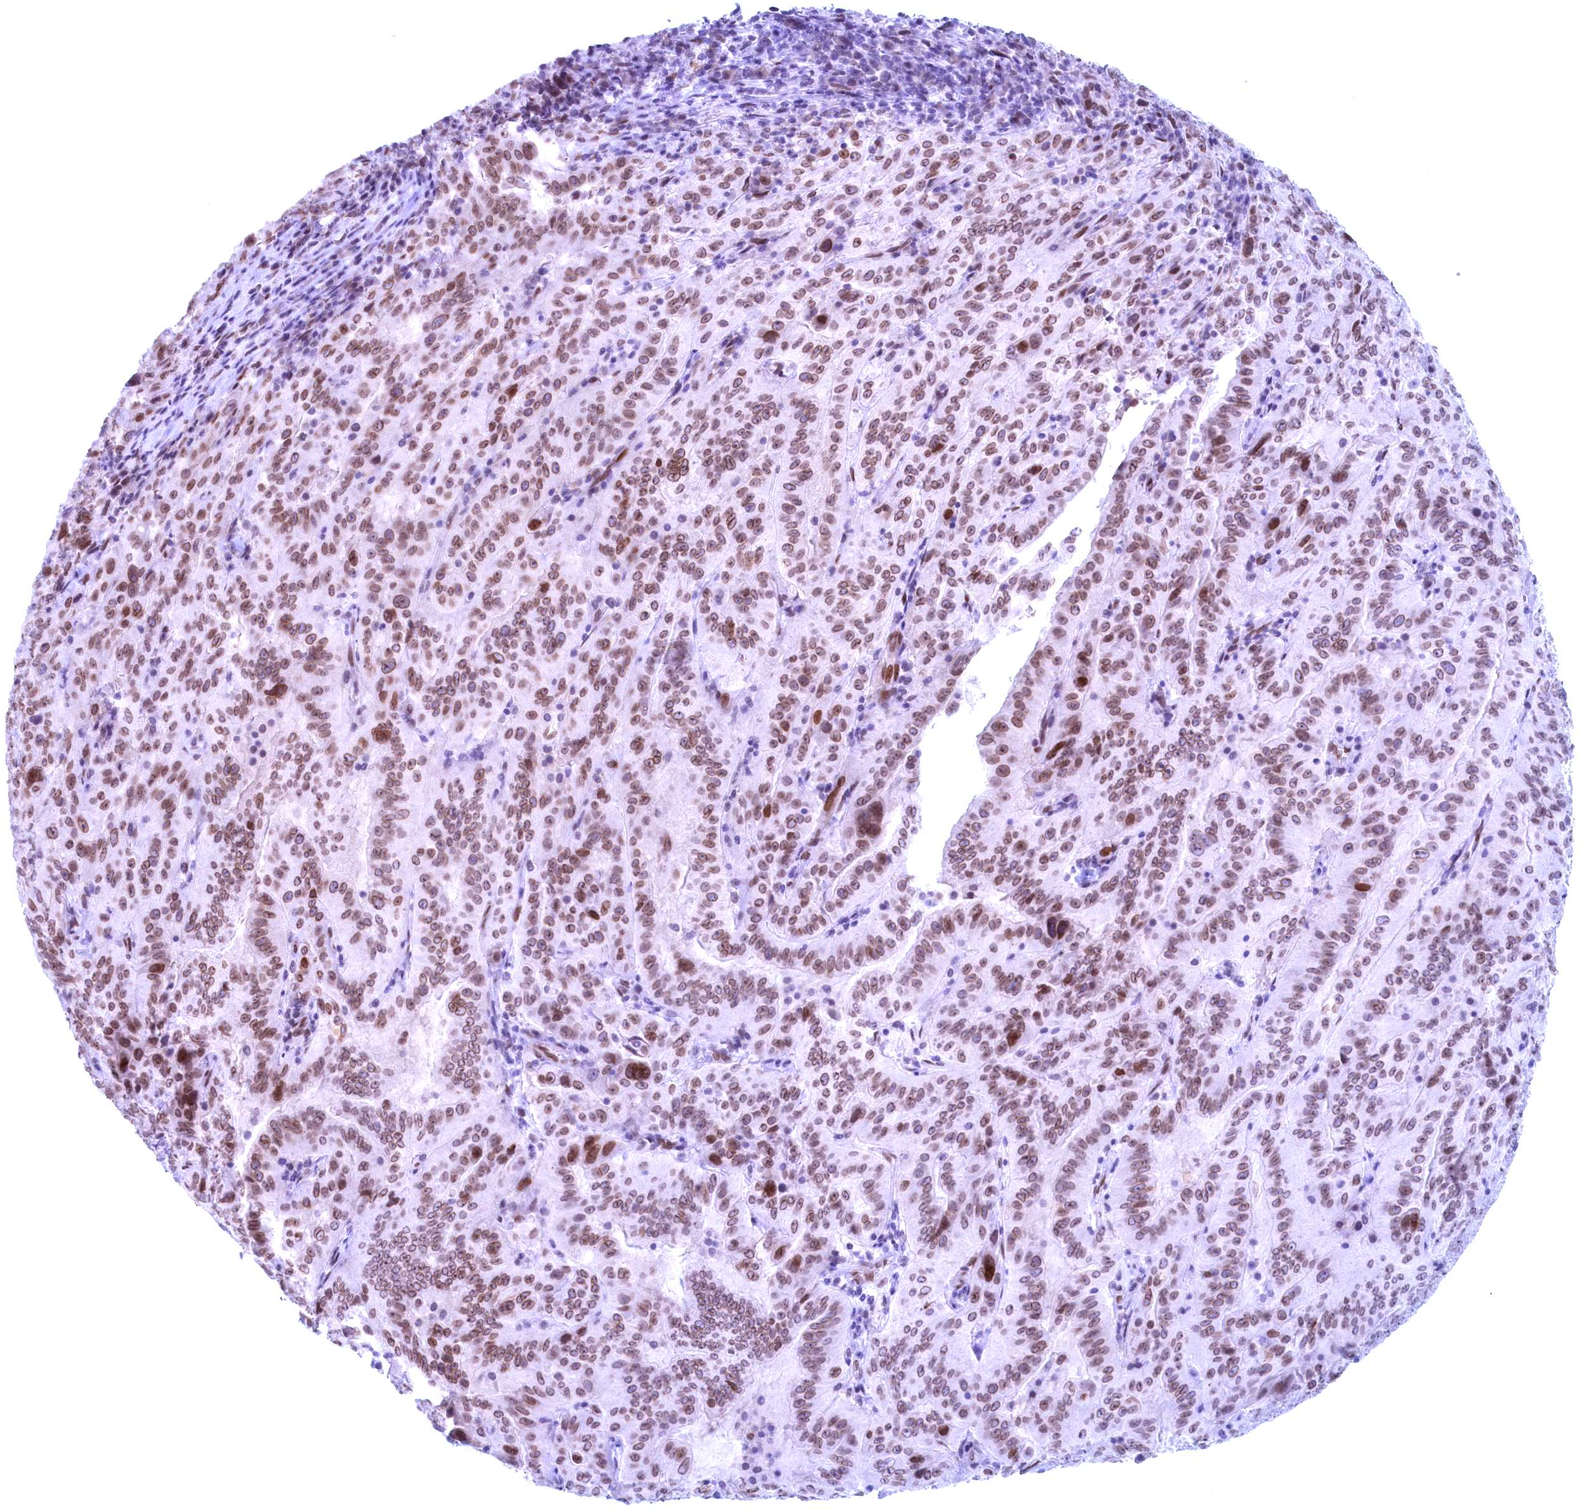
{"staining": {"intensity": "moderate", "quantity": ">75%", "location": "cytoplasmic/membranous,nuclear"}, "tissue": "pancreatic cancer", "cell_type": "Tumor cells", "image_type": "cancer", "snomed": [{"axis": "morphology", "description": "Adenocarcinoma, NOS"}, {"axis": "topography", "description": "Pancreas"}], "caption": "Immunohistochemistry (DAB) staining of human pancreatic cancer (adenocarcinoma) reveals moderate cytoplasmic/membranous and nuclear protein expression in approximately >75% of tumor cells. (Brightfield microscopy of DAB IHC at high magnification).", "gene": "GPSM1", "patient": {"sex": "male", "age": 63}}